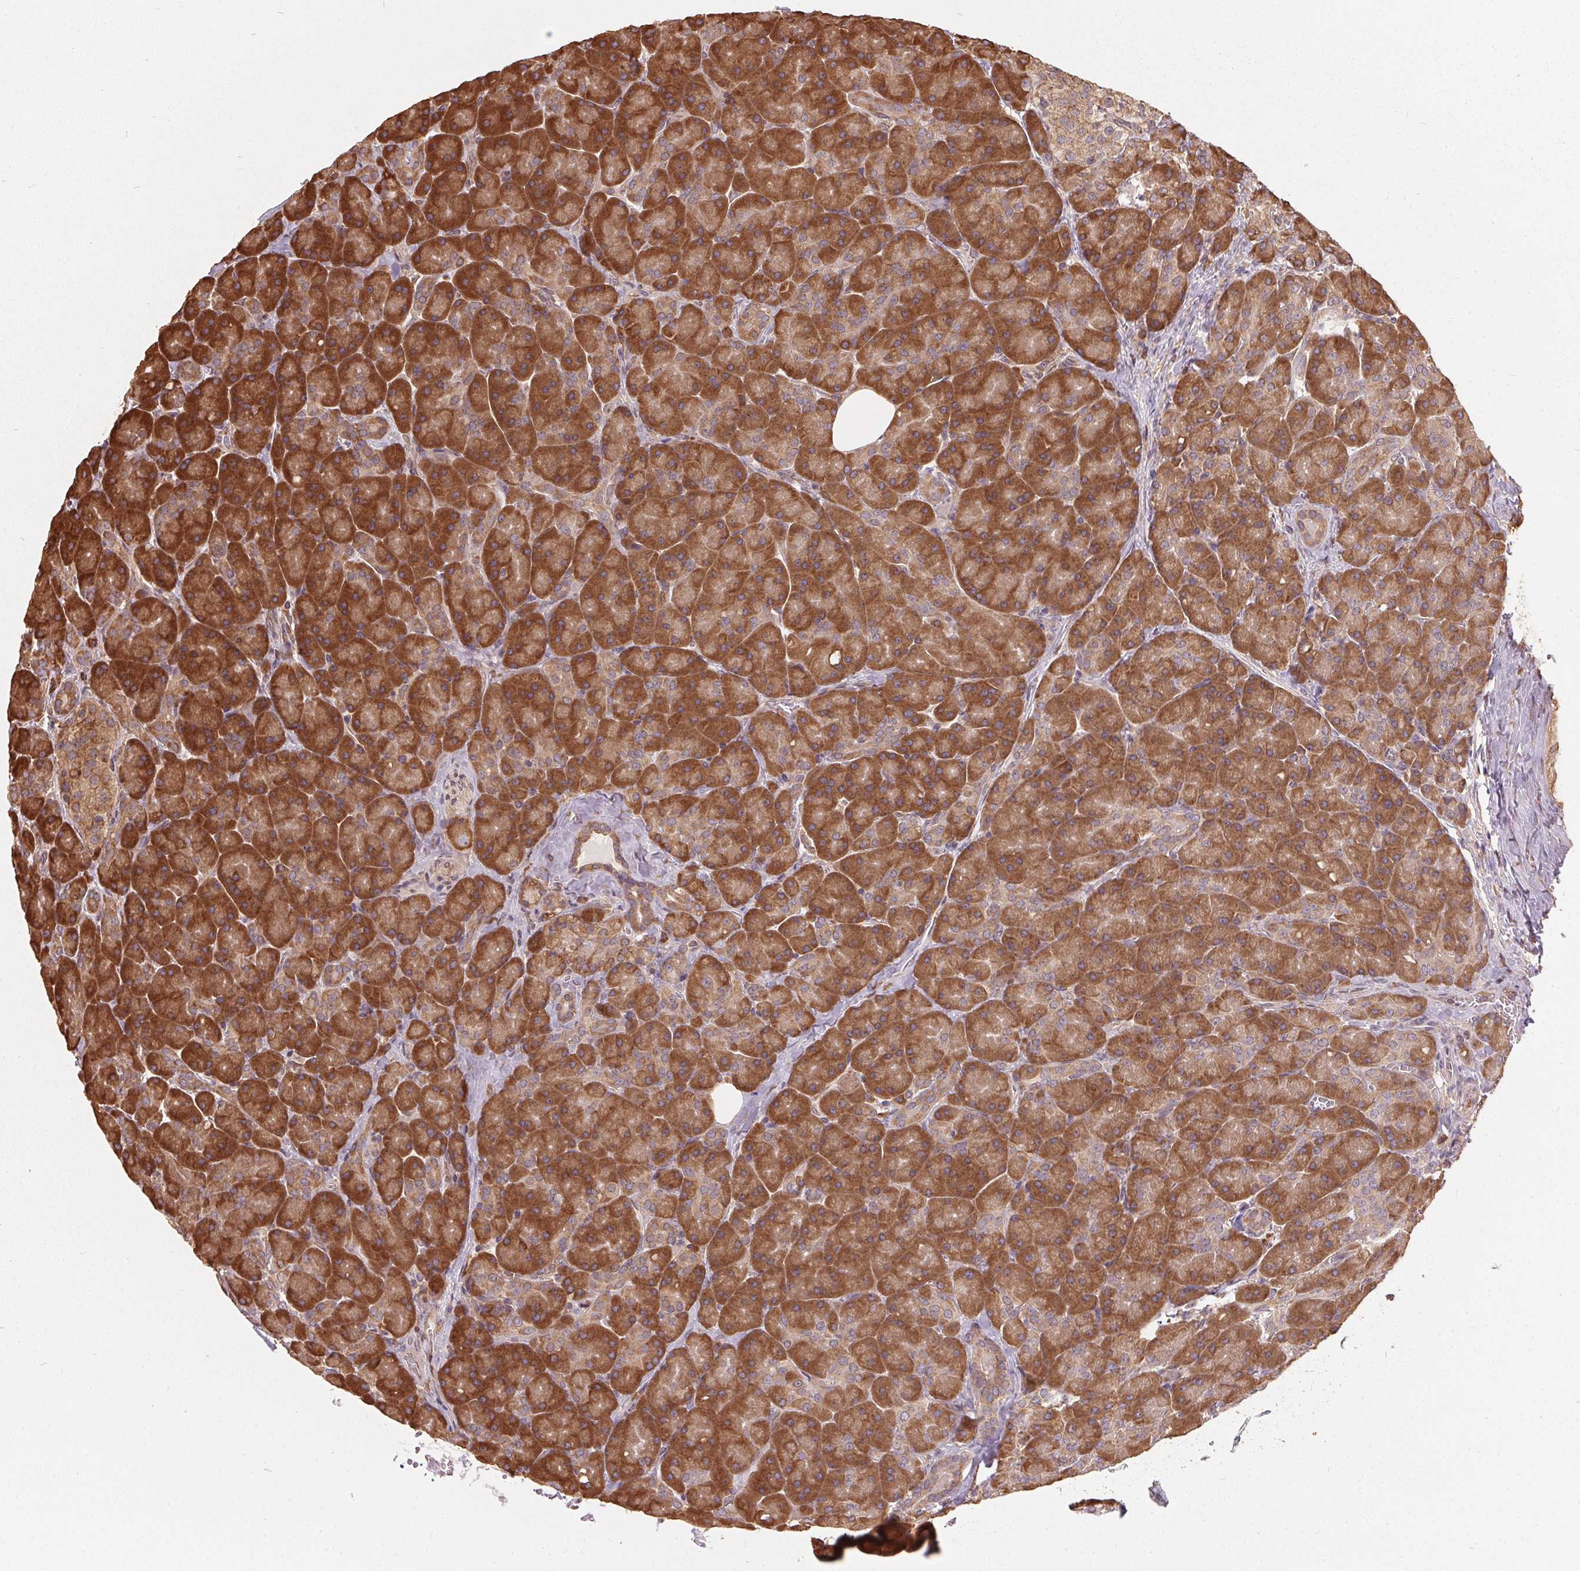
{"staining": {"intensity": "strong", "quantity": ">75%", "location": "cytoplasmic/membranous"}, "tissue": "pancreas", "cell_type": "Exocrine glandular cells", "image_type": "normal", "snomed": [{"axis": "morphology", "description": "Normal tissue, NOS"}, {"axis": "topography", "description": "Pancreas"}], "caption": "A photomicrograph of human pancreas stained for a protein exhibits strong cytoplasmic/membranous brown staining in exocrine glandular cells. (Brightfield microscopy of DAB IHC at high magnification).", "gene": "EIF2S1", "patient": {"sex": "male", "age": 55}}